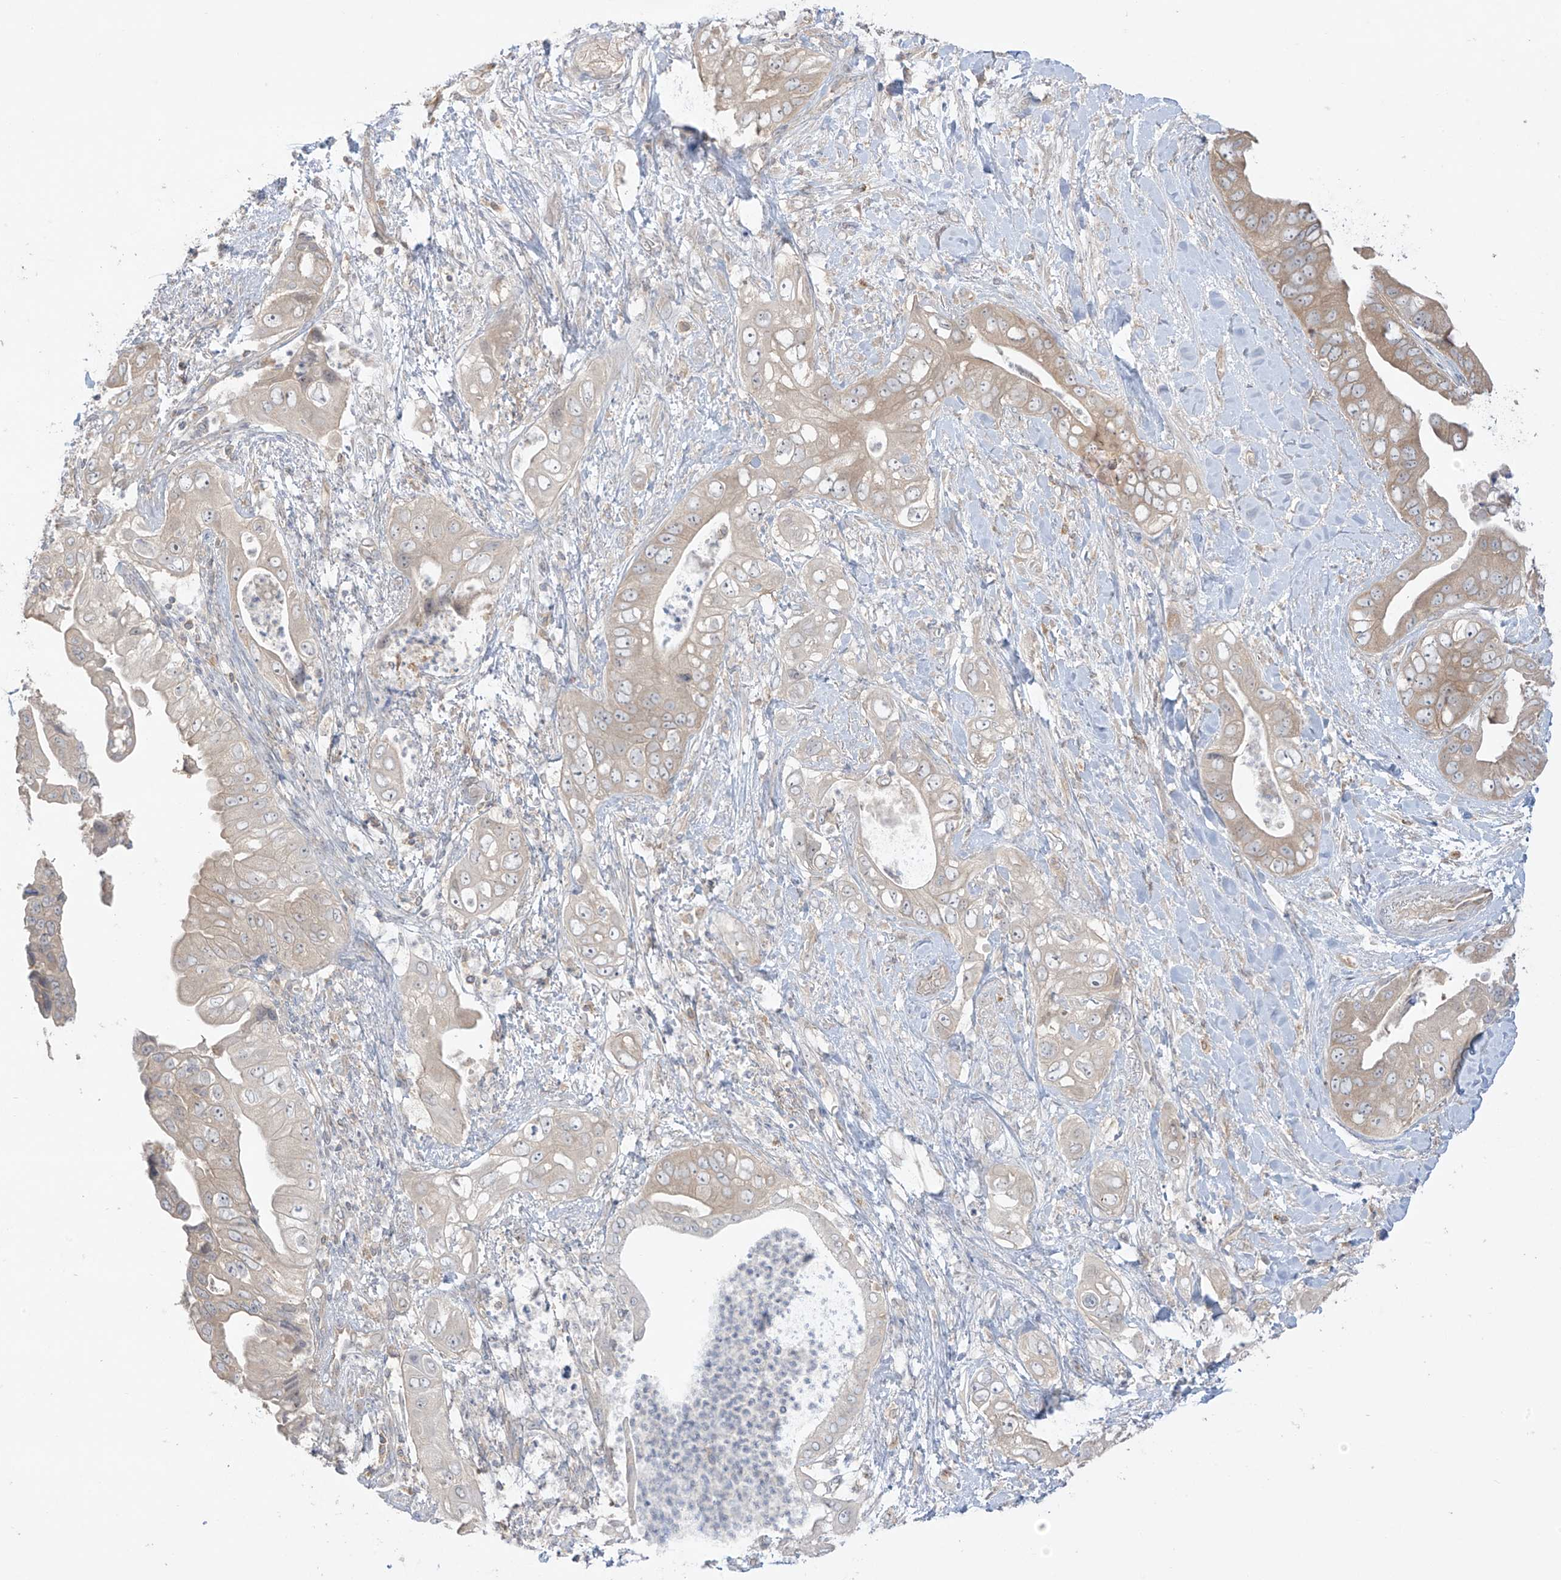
{"staining": {"intensity": "moderate", "quantity": "<25%", "location": "cytoplasmic/membranous"}, "tissue": "pancreatic cancer", "cell_type": "Tumor cells", "image_type": "cancer", "snomed": [{"axis": "morphology", "description": "Adenocarcinoma, NOS"}, {"axis": "topography", "description": "Pancreas"}], "caption": "An IHC photomicrograph of neoplastic tissue is shown. Protein staining in brown shows moderate cytoplasmic/membranous positivity in pancreatic cancer within tumor cells. (DAB IHC, brown staining for protein, blue staining for nuclei).", "gene": "ANGEL2", "patient": {"sex": "female", "age": 78}}